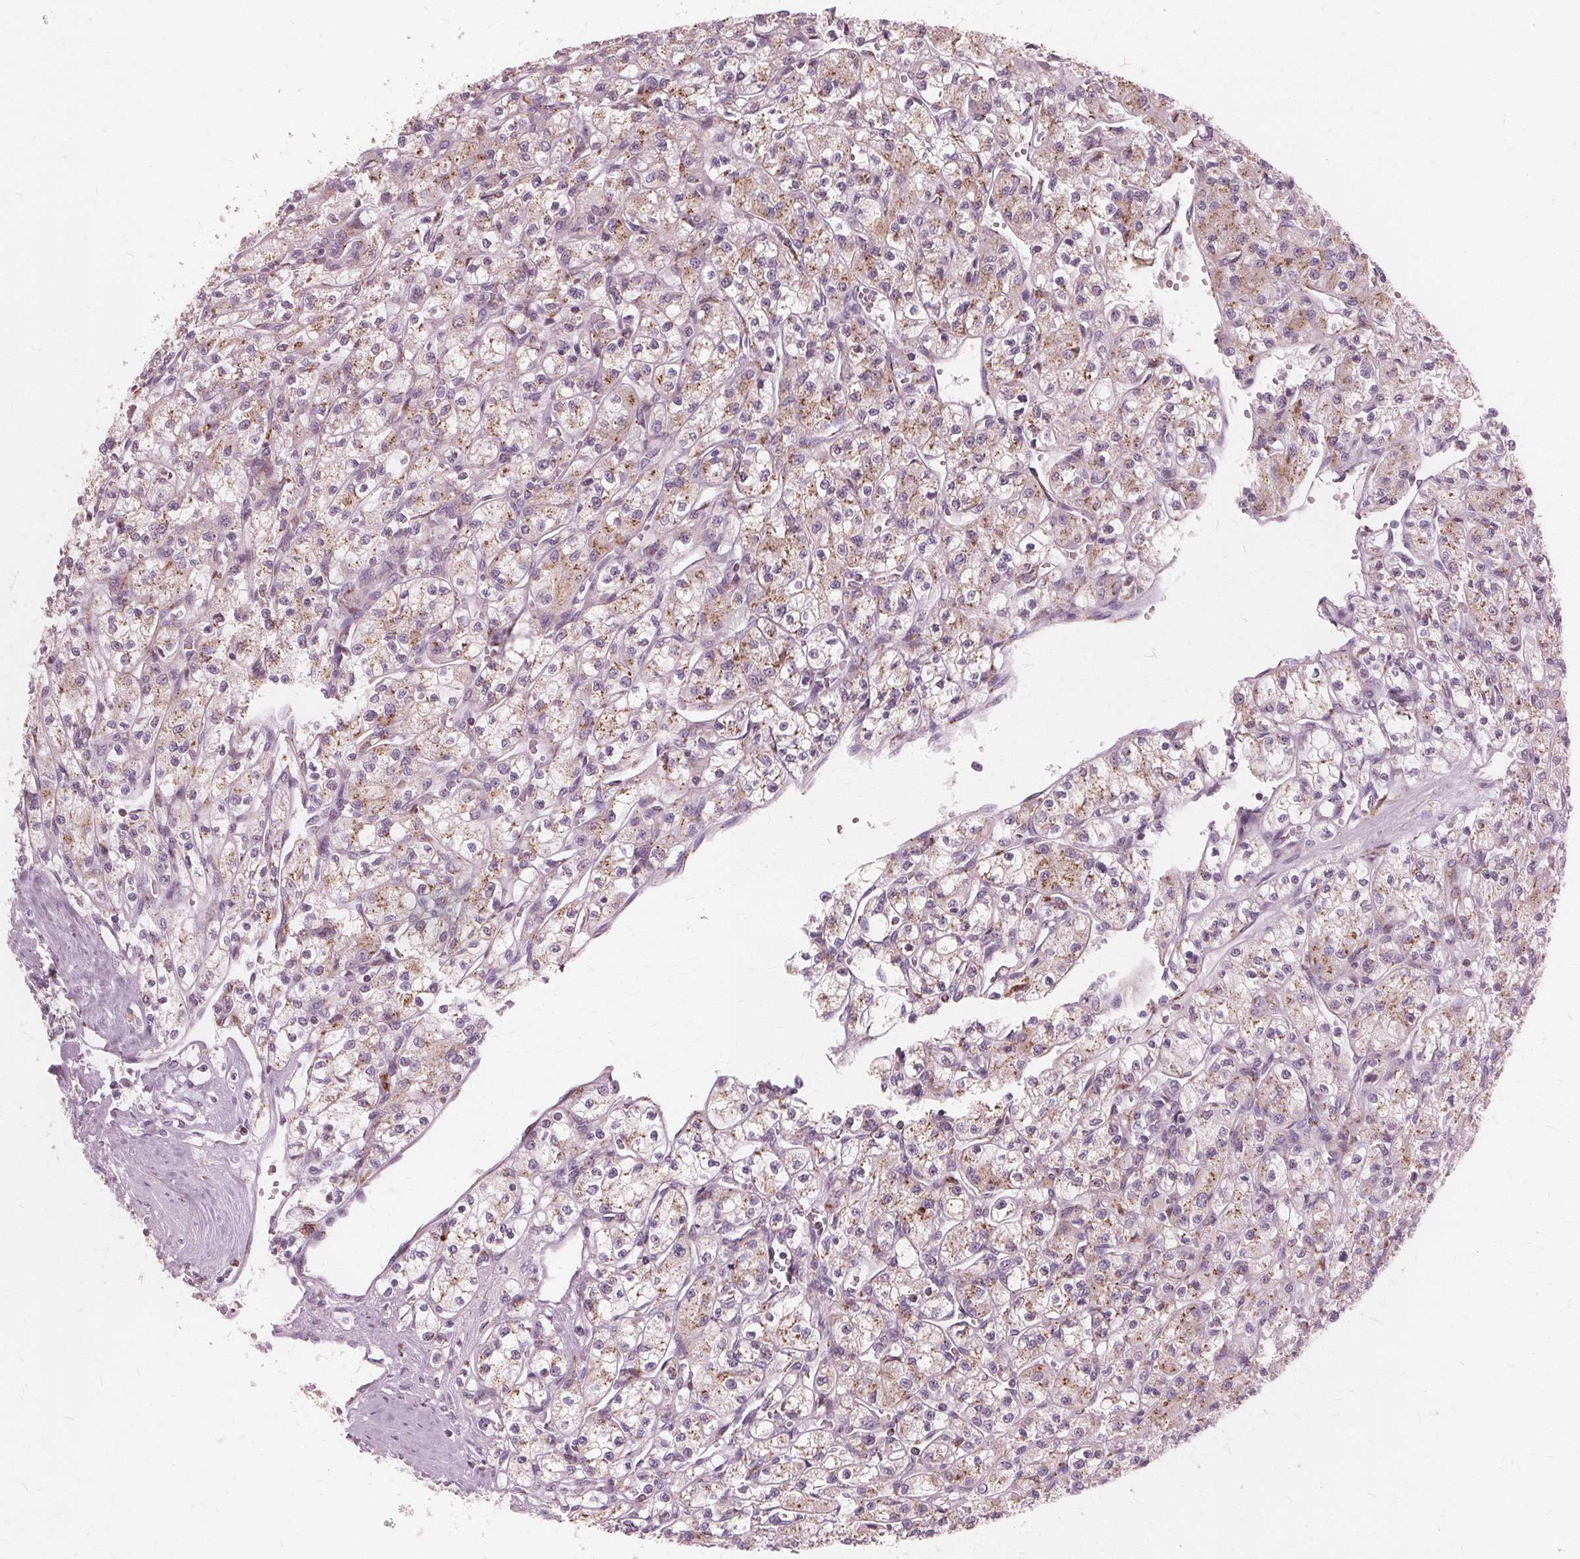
{"staining": {"intensity": "moderate", "quantity": "25%-75%", "location": "cytoplasmic/membranous"}, "tissue": "renal cancer", "cell_type": "Tumor cells", "image_type": "cancer", "snomed": [{"axis": "morphology", "description": "Adenocarcinoma, NOS"}, {"axis": "topography", "description": "Kidney"}], "caption": "The immunohistochemical stain highlights moderate cytoplasmic/membranous expression in tumor cells of renal cancer tissue.", "gene": "DNASE2", "patient": {"sex": "female", "age": 70}}